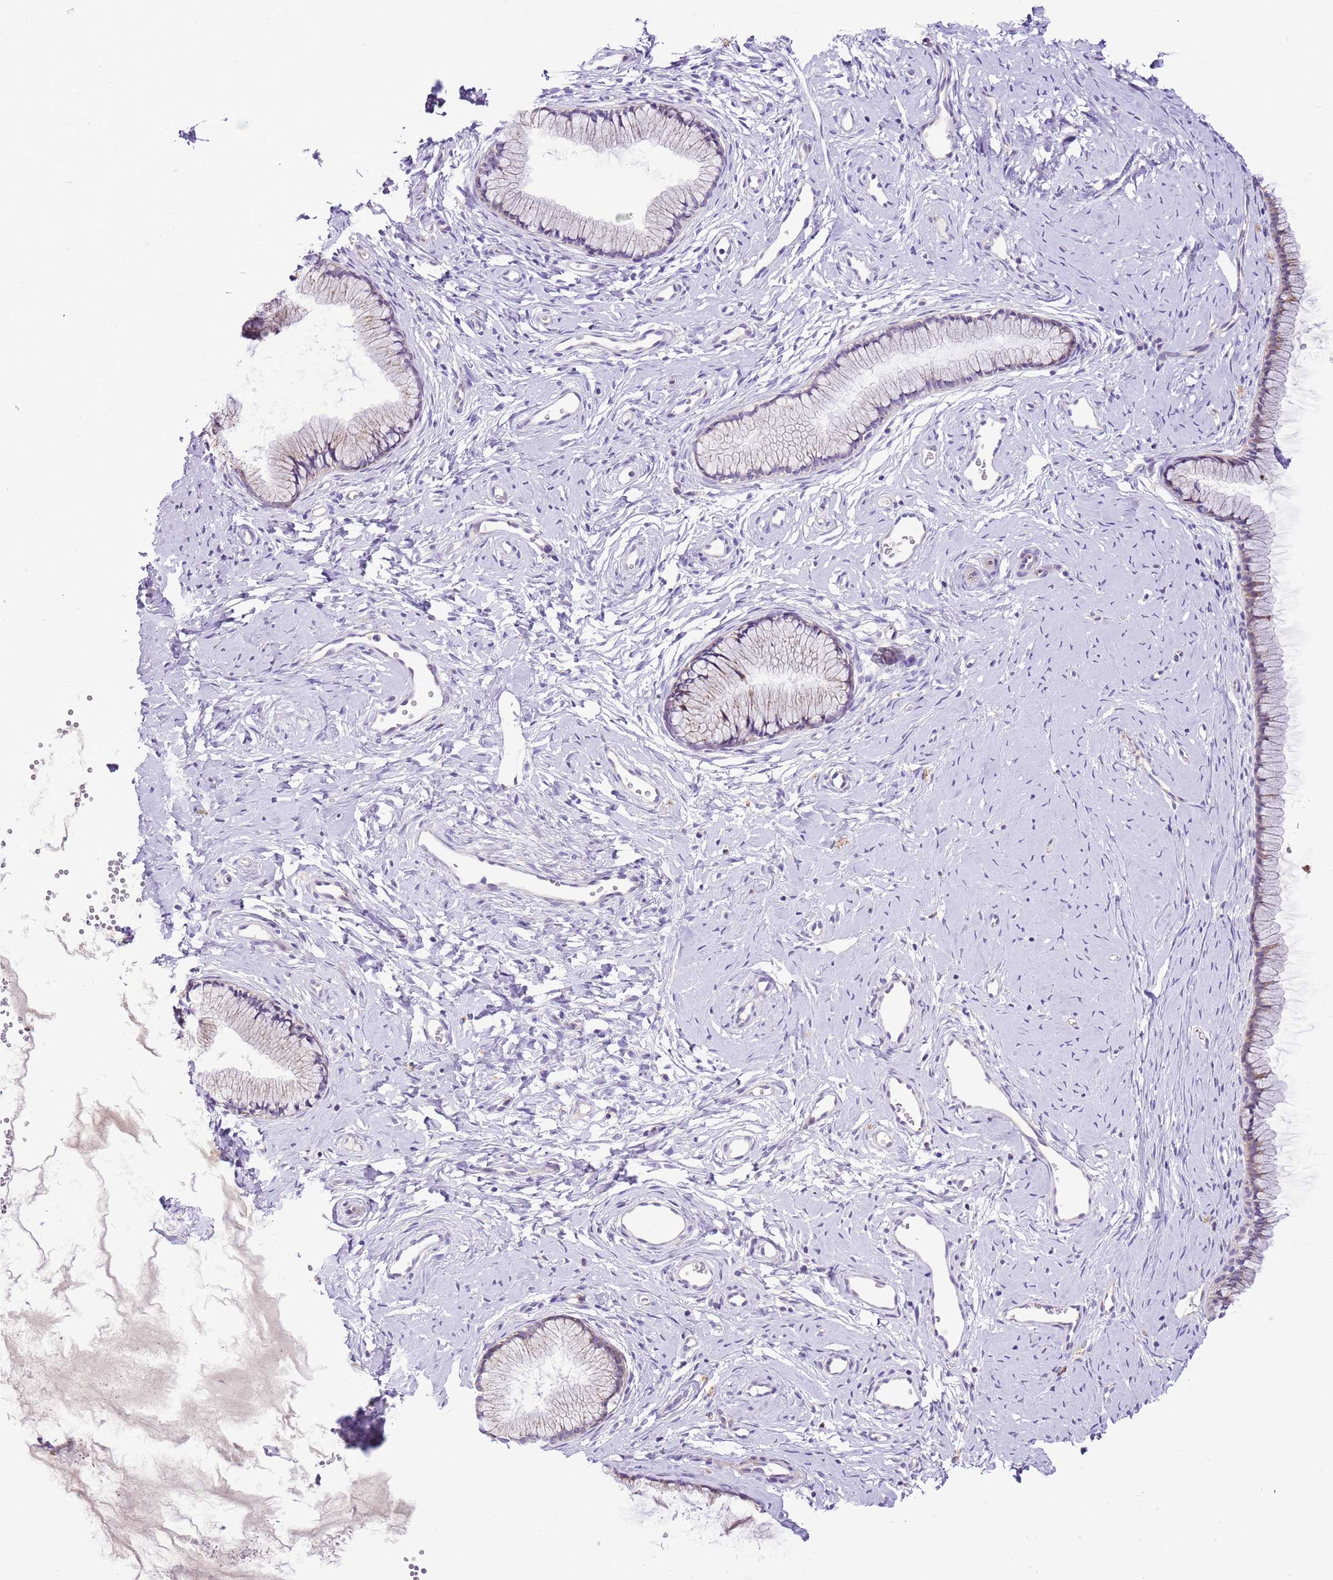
{"staining": {"intensity": "weak", "quantity": "<25%", "location": "cytoplasmic/membranous"}, "tissue": "cervix", "cell_type": "Glandular cells", "image_type": "normal", "snomed": [{"axis": "morphology", "description": "Normal tissue, NOS"}, {"axis": "topography", "description": "Cervix"}], "caption": "The photomicrograph demonstrates no significant positivity in glandular cells of cervix.", "gene": "COX17", "patient": {"sex": "female", "age": 40}}